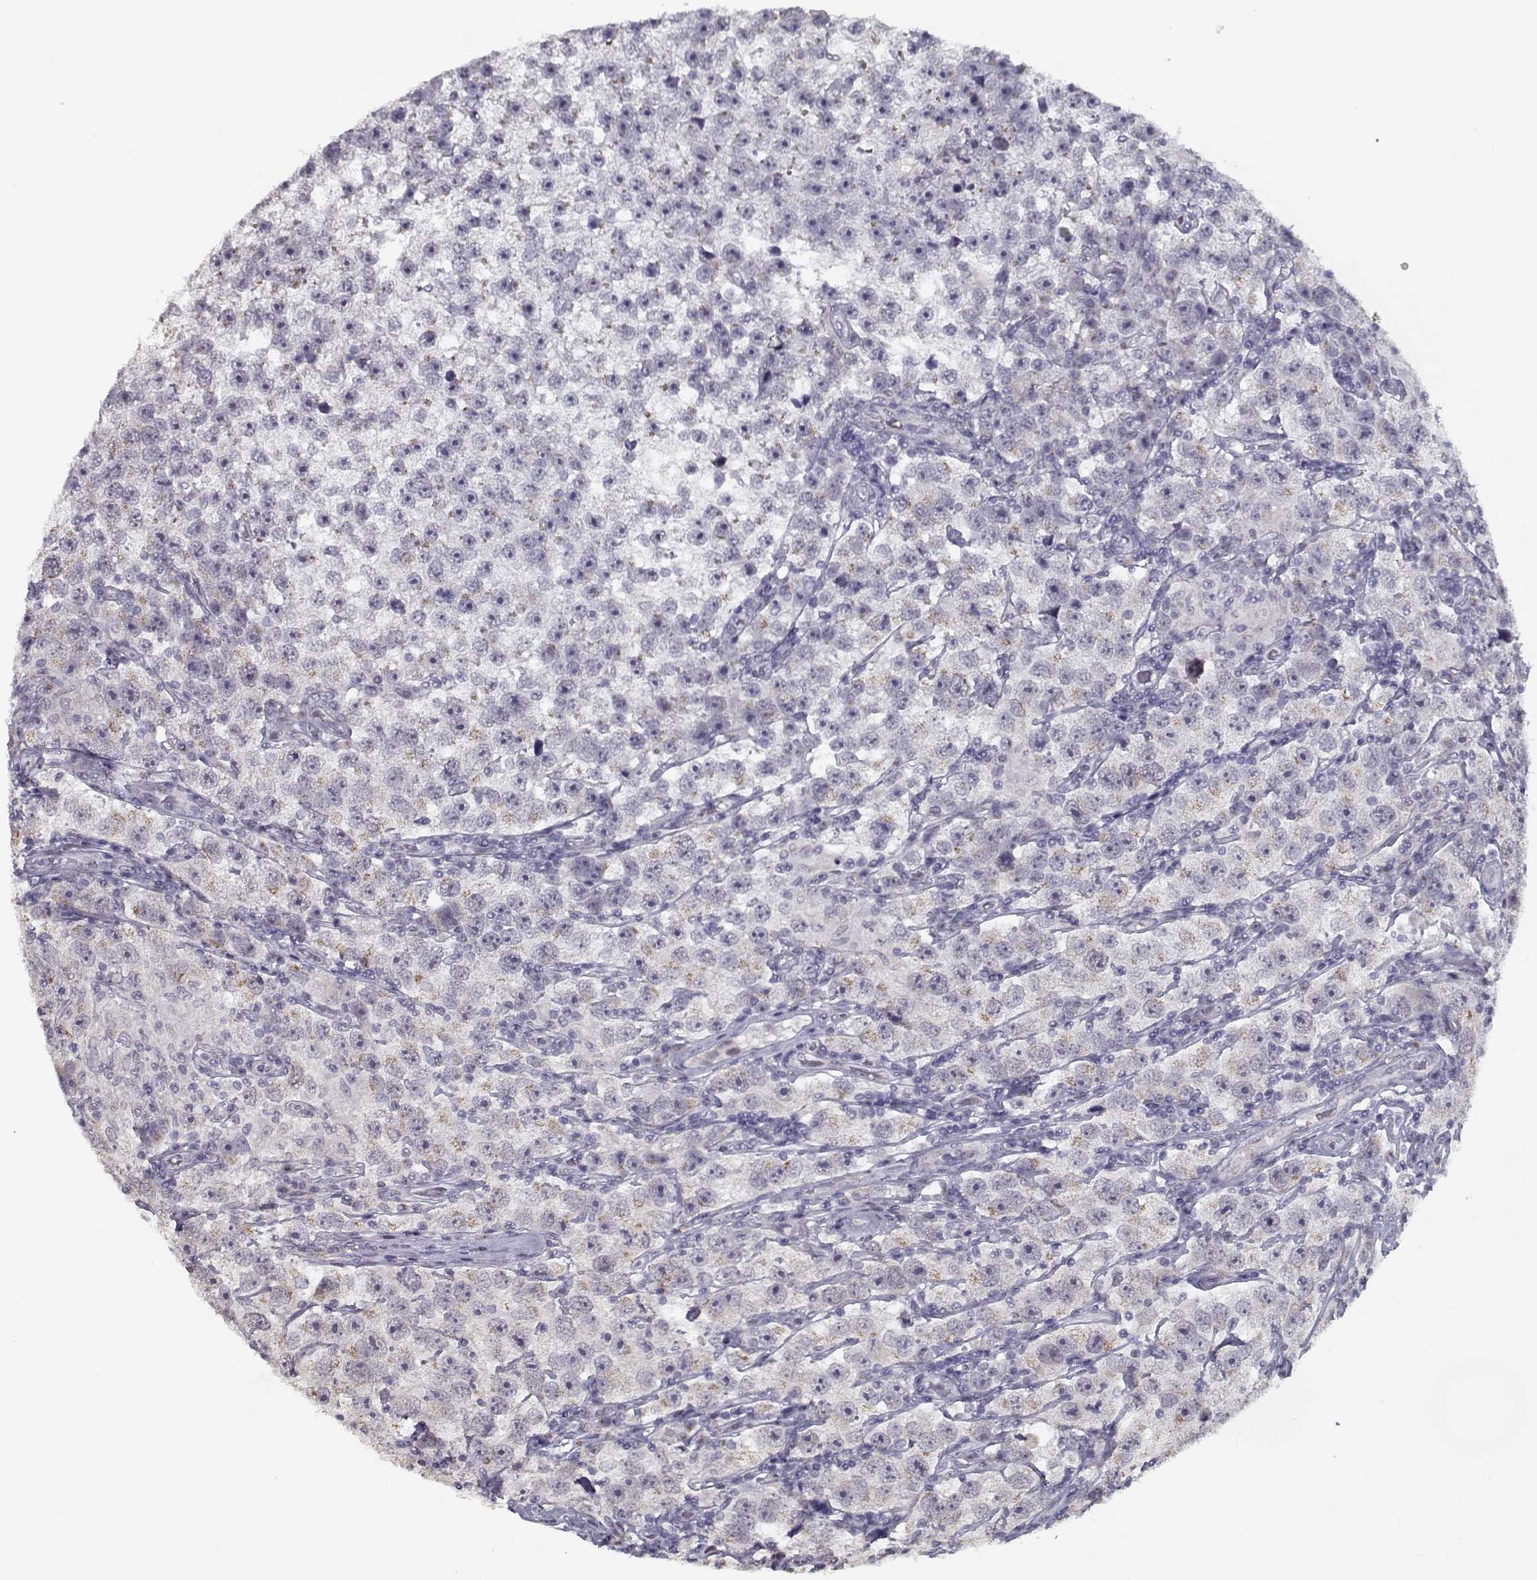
{"staining": {"intensity": "weak", "quantity": "<25%", "location": "cytoplasmic/membranous"}, "tissue": "testis cancer", "cell_type": "Tumor cells", "image_type": "cancer", "snomed": [{"axis": "morphology", "description": "Seminoma, NOS"}, {"axis": "topography", "description": "Testis"}], "caption": "The immunohistochemistry histopathology image has no significant staining in tumor cells of seminoma (testis) tissue.", "gene": "SEC16B", "patient": {"sex": "male", "age": 26}}